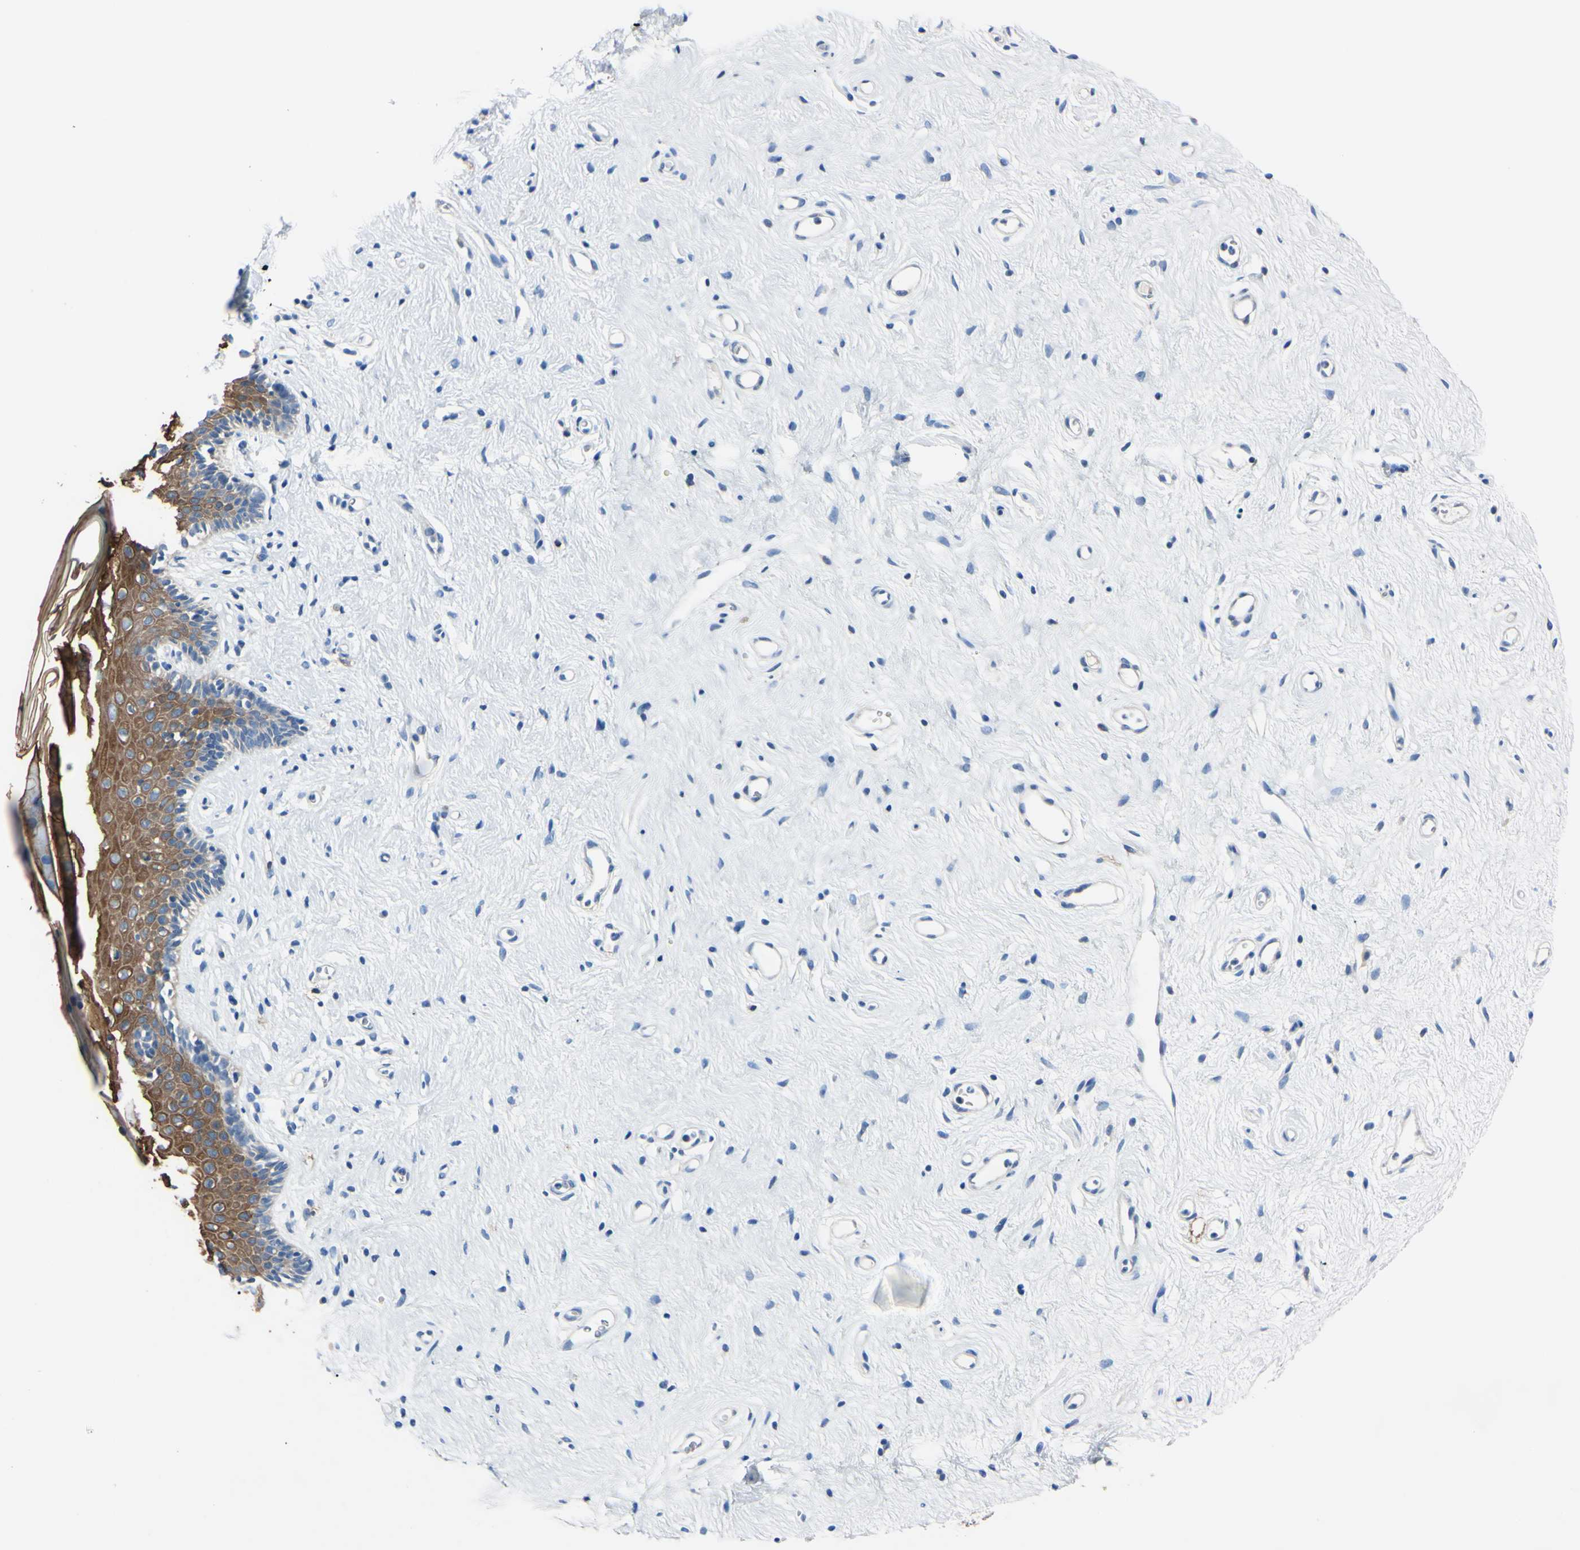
{"staining": {"intensity": "strong", "quantity": ">75%", "location": "cytoplasmic/membranous"}, "tissue": "vagina", "cell_type": "Squamous epithelial cells", "image_type": "normal", "snomed": [{"axis": "morphology", "description": "Normal tissue, NOS"}, {"axis": "topography", "description": "Vagina"}], "caption": "Protein staining displays strong cytoplasmic/membranous staining in about >75% of squamous epithelial cells in unremarkable vagina. Using DAB (3,3'-diaminobenzidine) (brown) and hematoxylin (blue) stains, captured at high magnification using brightfield microscopy.", "gene": "PNKD", "patient": {"sex": "female", "age": 44}}